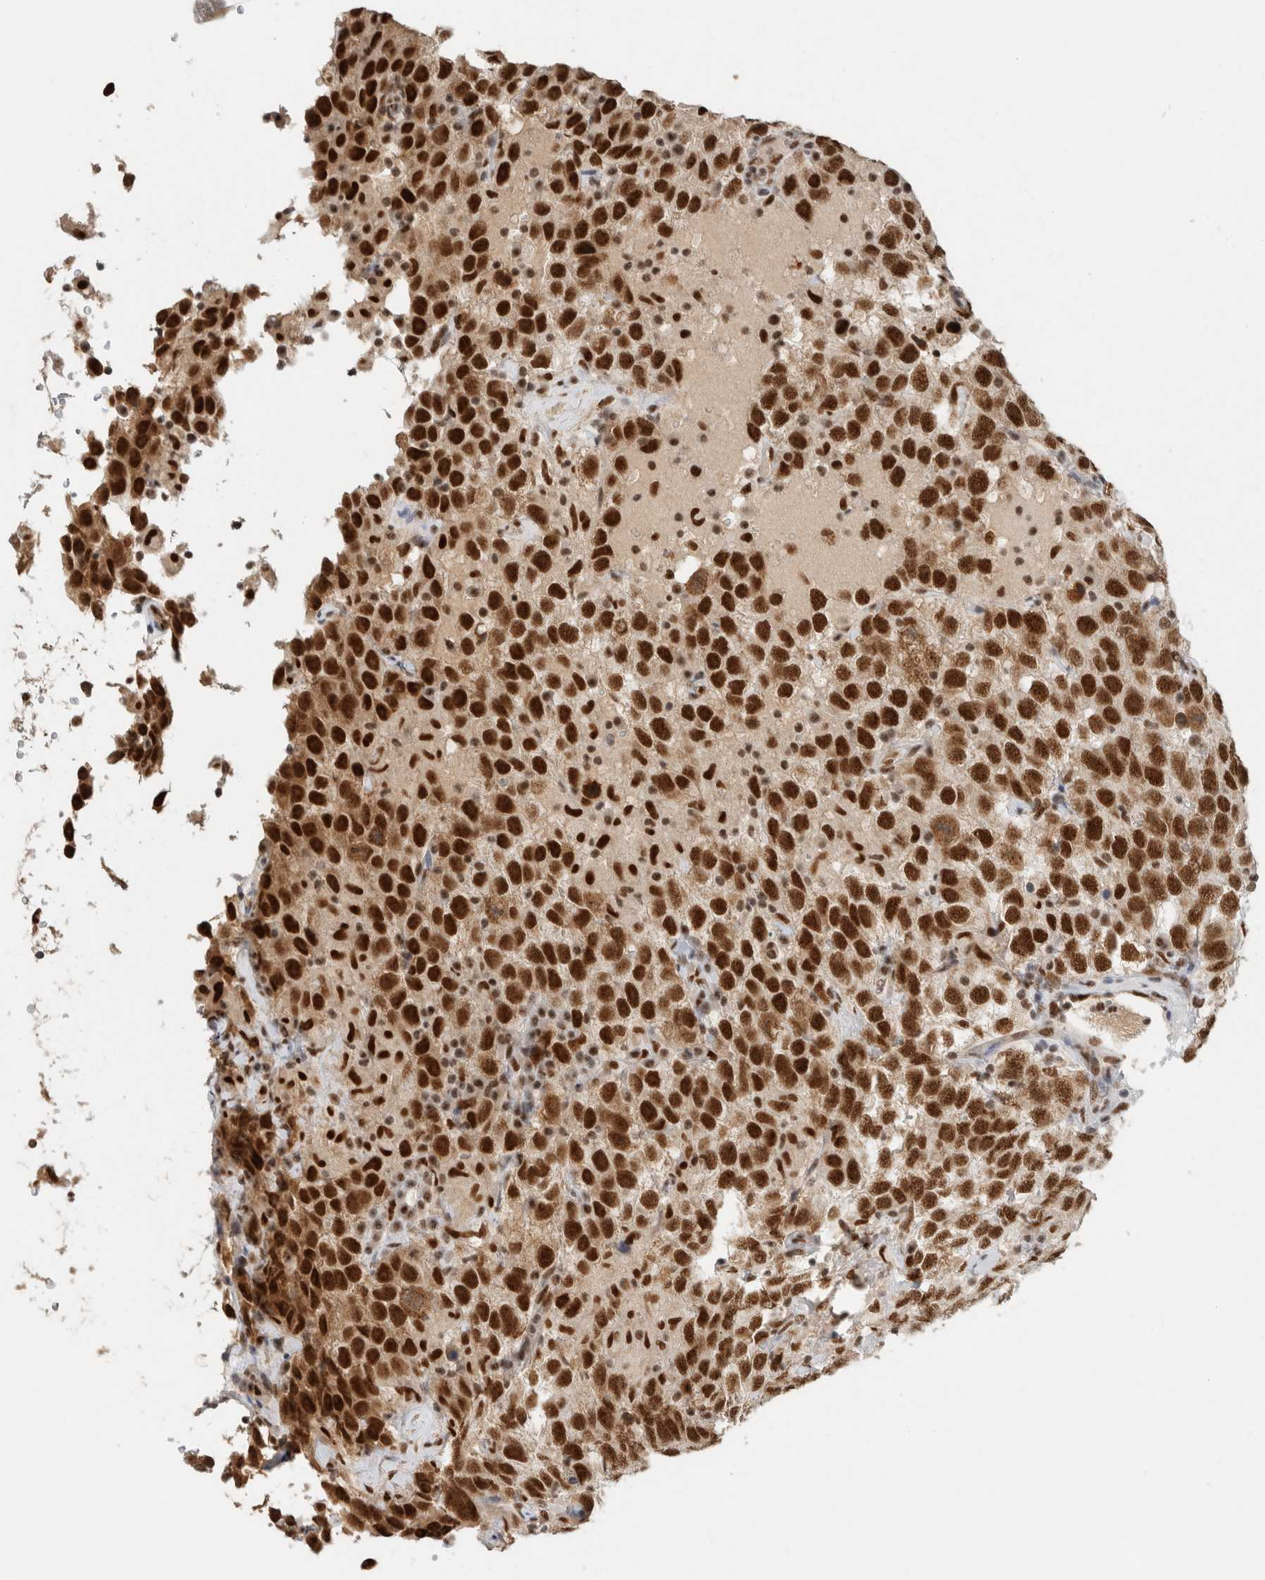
{"staining": {"intensity": "strong", "quantity": ">75%", "location": "nuclear"}, "tissue": "testis cancer", "cell_type": "Tumor cells", "image_type": "cancer", "snomed": [{"axis": "morphology", "description": "Seminoma, NOS"}, {"axis": "topography", "description": "Testis"}], "caption": "The histopathology image exhibits immunohistochemical staining of testis cancer (seminoma). There is strong nuclear staining is identified in approximately >75% of tumor cells.", "gene": "DDX42", "patient": {"sex": "male", "age": 41}}